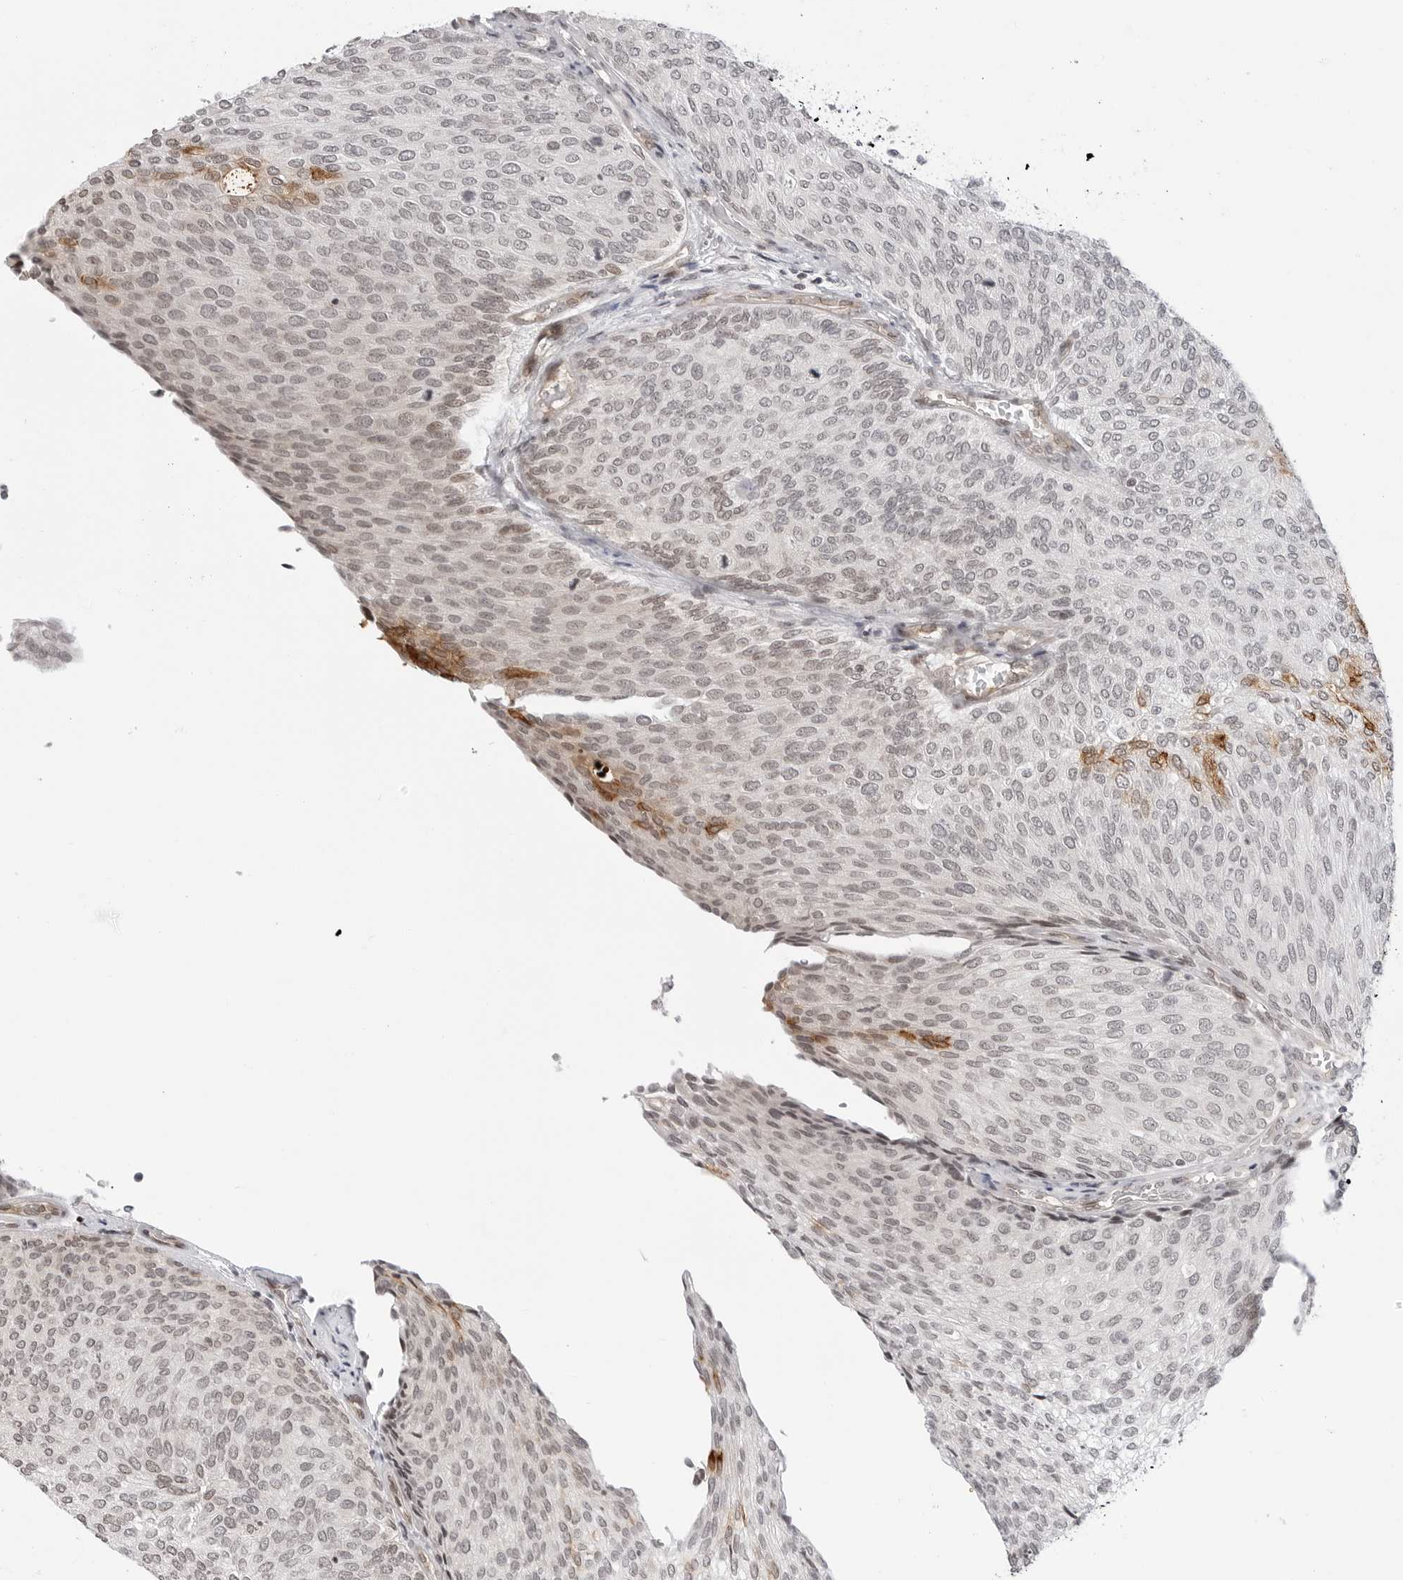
{"staining": {"intensity": "negative", "quantity": "none", "location": "none"}, "tissue": "urothelial cancer", "cell_type": "Tumor cells", "image_type": "cancer", "snomed": [{"axis": "morphology", "description": "Urothelial carcinoma, Low grade"}, {"axis": "topography", "description": "Urinary bladder"}], "caption": "This is an immunohistochemistry photomicrograph of urothelial carcinoma (low-grade). There is no staining in tumor cells.", "gene": "C8orf33", "patient": {"sex": "female", "age": 79}}